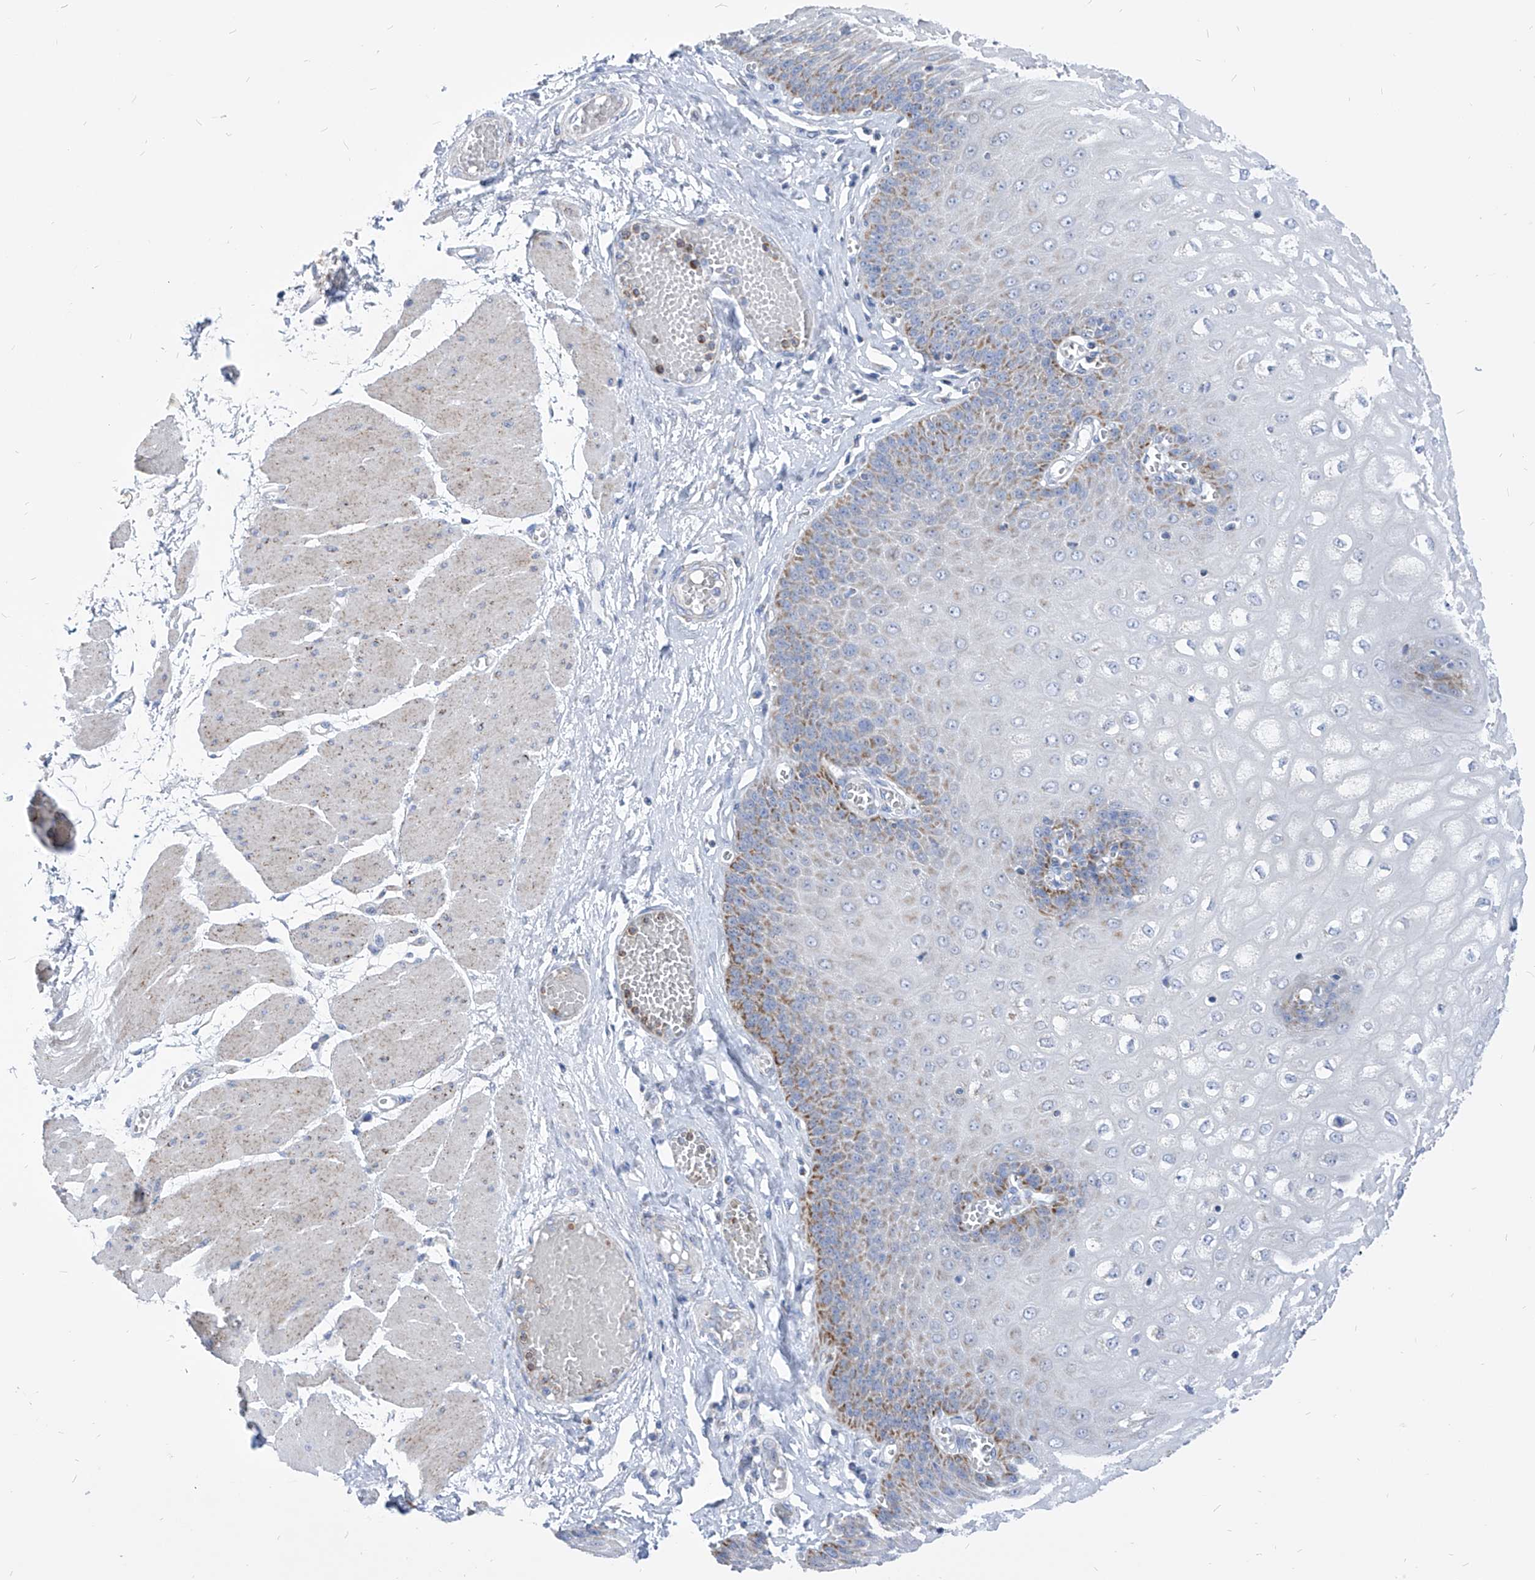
{"staining": {"intensity": "moderate", "quantity": "<25%", "location": "cytoplasmic/membranous"}, "tissue": "esophagus", "cell_type": "Squamous epithelial cells", "image_type": "normal", "snomed": [{"axis": "morphology", "description": "Normal tissue, NOS"}, {"axis": "topography", "description": "Esophagus"}], "caption": "Protein expression by immunohistochemistry (IHC) shows moderate cytoplasmic/membranous expression in about <25% of squamous epithelial cells in unremarkable esophagus.", "gene": "COQ3", "patient": {"sex": "male", "age": 60}}